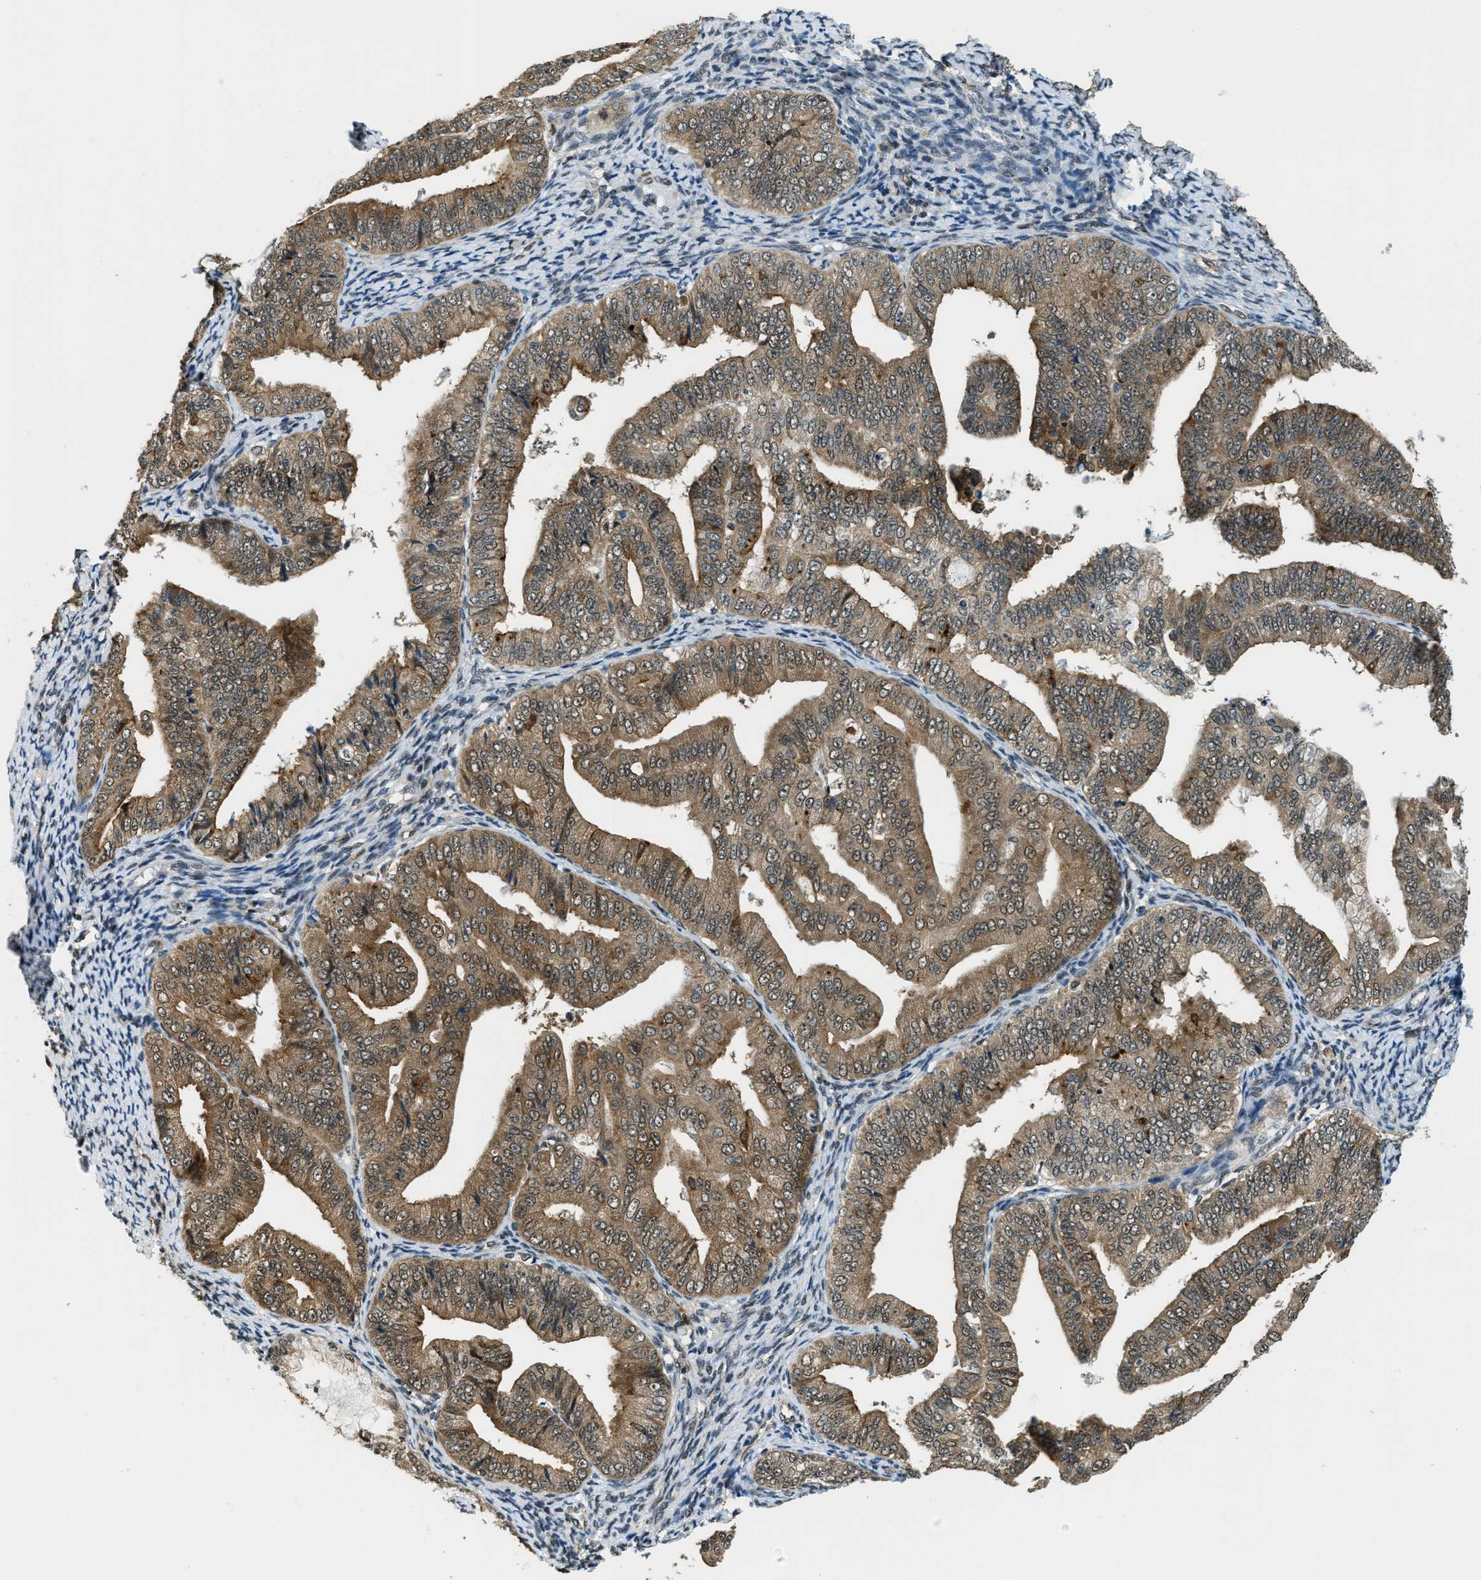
{"staining": {"intensity": "moderate", "quantity": ">75%", "location": "cytoplasmic/membranous,nuclear"}, "tissue": "endometrial cancer", "cell_type": "Tumor cells", "image_type": "cancer", "snomed": [{"axis": "morphology", "description": "Adenocarcinoma, NOS"}, {"axis": "topography", "description": "Endometrium"}], "caption": "Endometrial adenocarcinoma was stained to show a protein in brown. There is medium levels of moderate cytoplasmic/membranous and nuclear expression in approximately >75% of tumor cells.", "gene": "RAB11FIP1", "patient": {"sex": "female", "age": 63}}